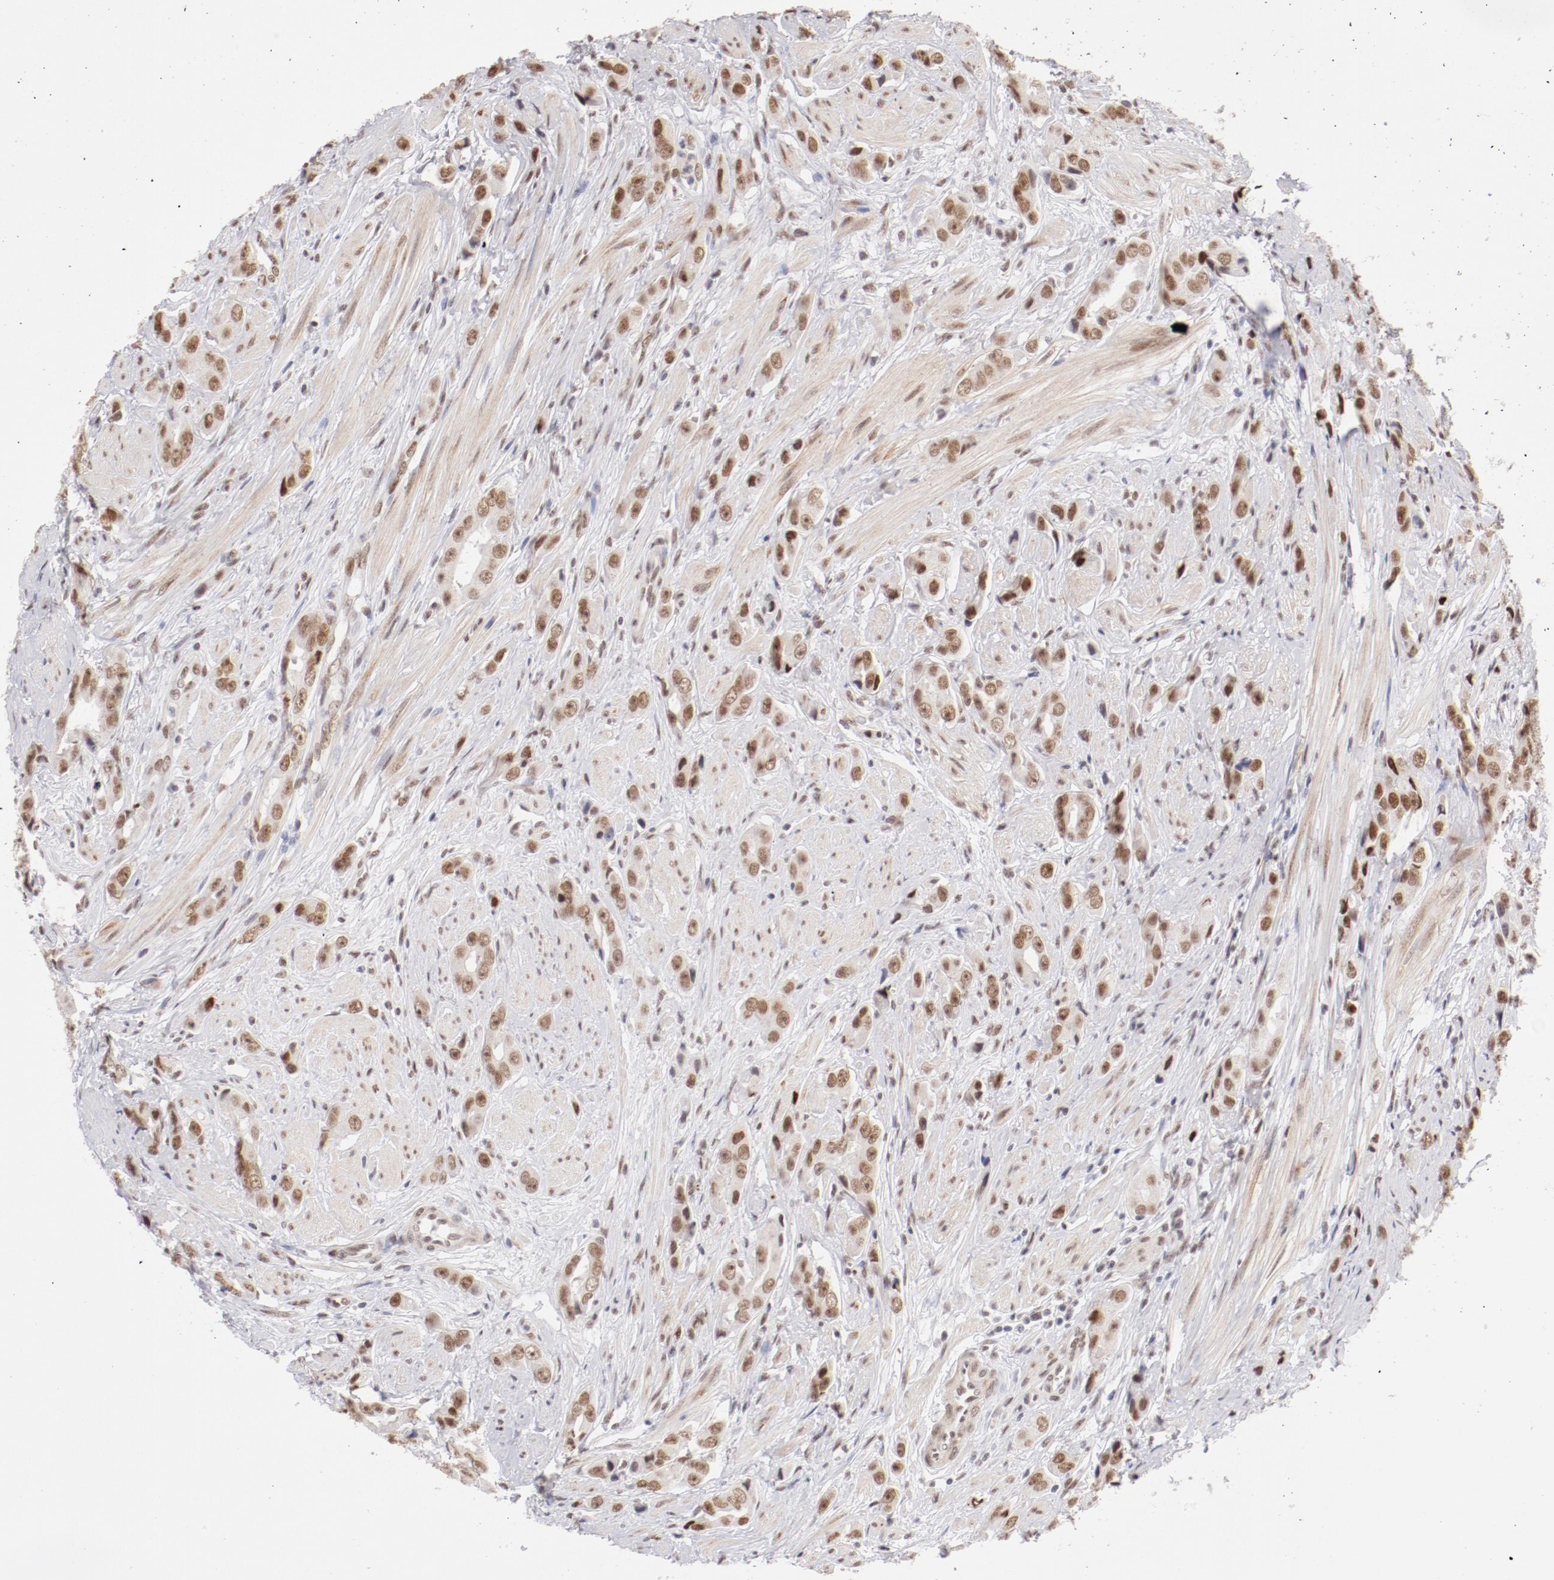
{"staining": {"intensity": "moderate", "quantity": ">75%", "location": "nuclear"}, "tissue": "prostate cancer", "cell_type": "Tumor cells", "image_type": "cancer", "snomed": [{"axis": "morphology", "description": "Adenocarcinoma, Medium grade"}, {"axis": "topography", "description": "Prostate"}], "caption": "IHC micrograph of neoplastic tissue: human prostate cancer (adenocarcinoma (medium-grade)) stained using immunohistochemistry reveals medium levels of moderate protein expression localized specifically in the nuclear of tumor cells, appearing as a nuclear brown color.", "gene": "TFAP4", "patient": {"sex": "male", "age": 53}}